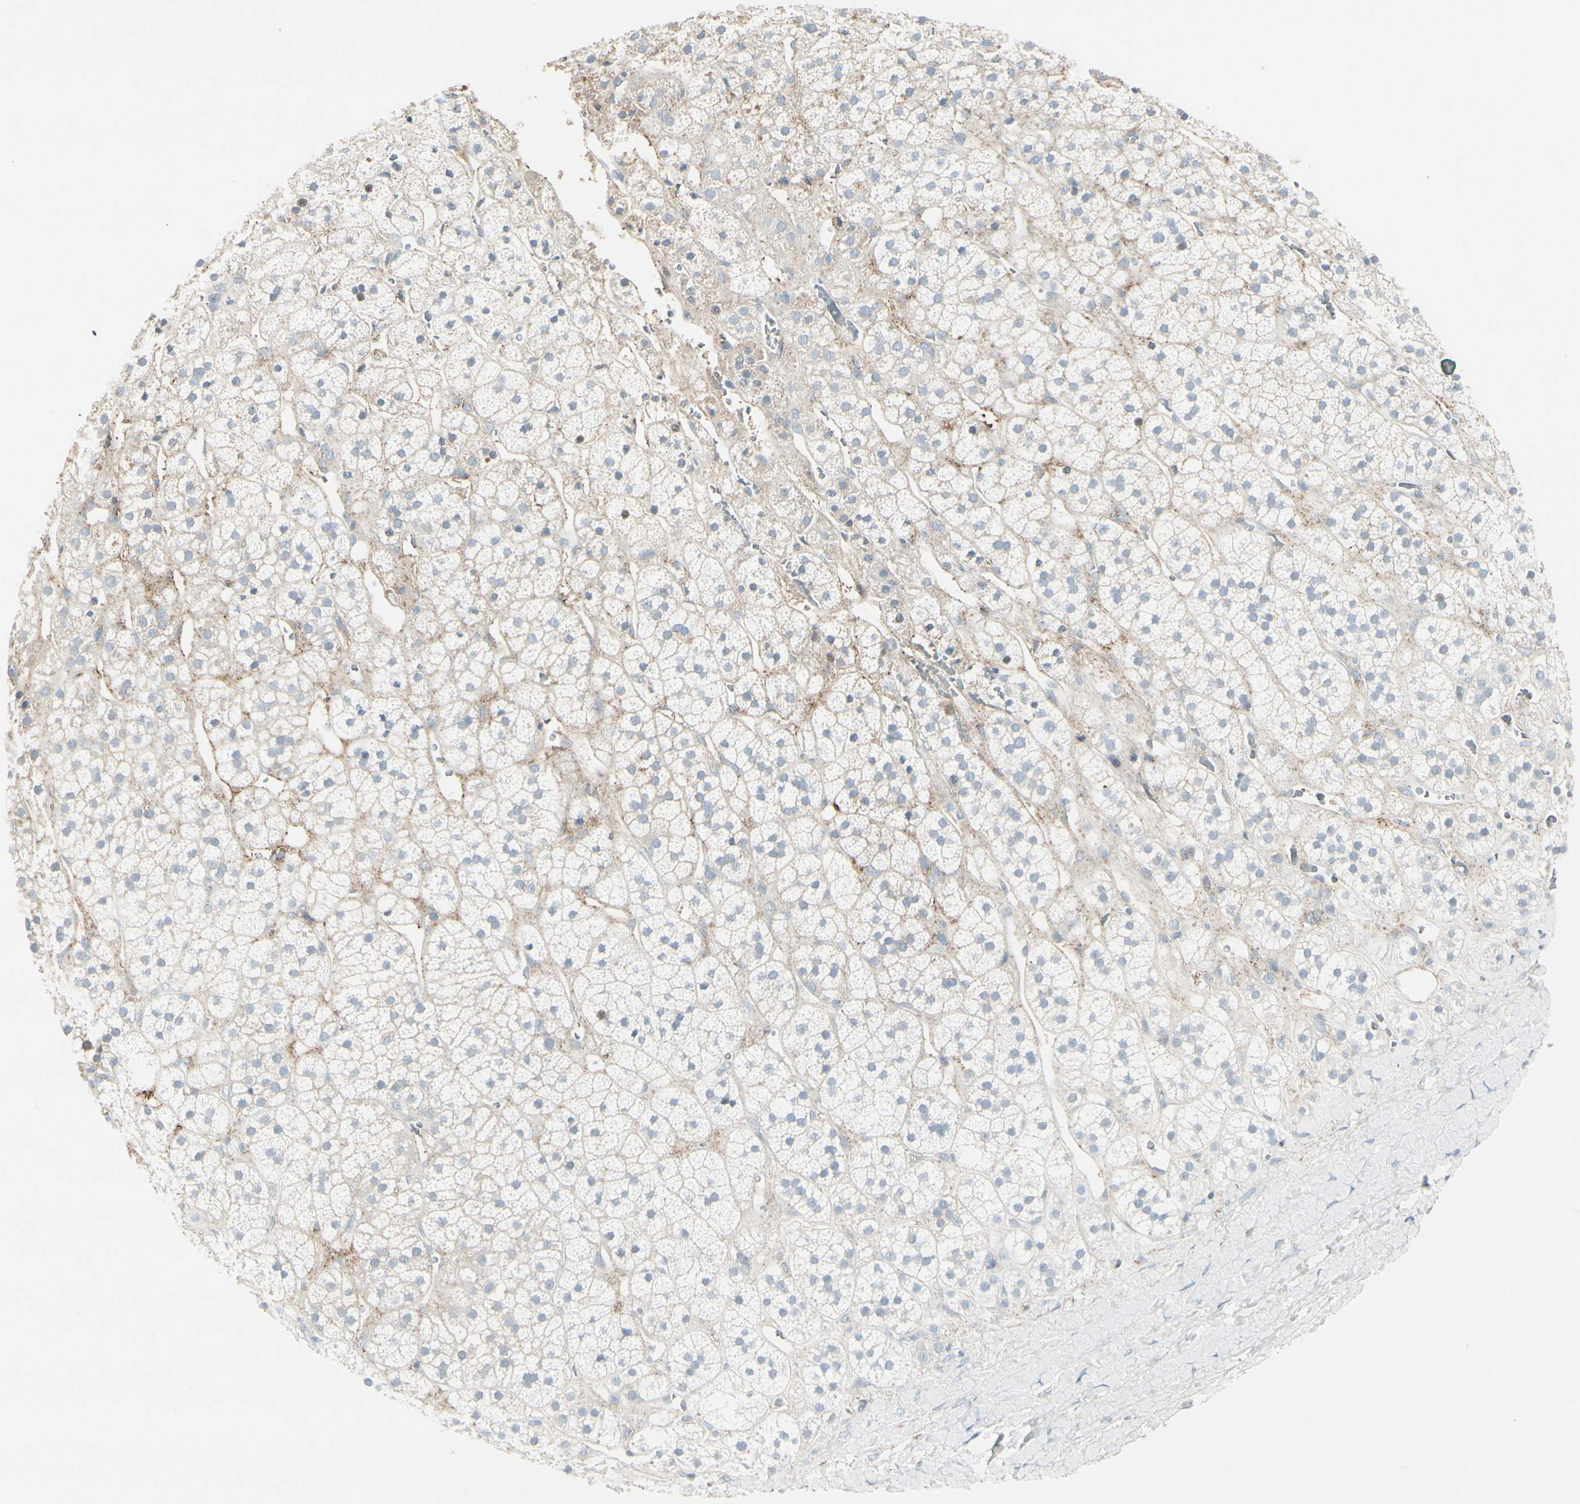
{"staining": {"intensity": "negative", "quantity": "none", "location": "none"}, "tissue": "adrenal gland", "cell_type": "Glandular cells", "image_type": "normal", "snomed": [{"axis": "morphology", "description": "Normal tissue, NOS"}, {"axis": "topography", "description": "Adrenal gland"}], "caption": "This is a photomicrograph of immunohistochemistry staining of unremarkable adrenal gland, which shows no expression in glandular cells. (DAB immunohistochemistry with hematoxylin counter stain).", "gene": "CACNA2D1", "patient": {"sex": "male", "age": 56}}